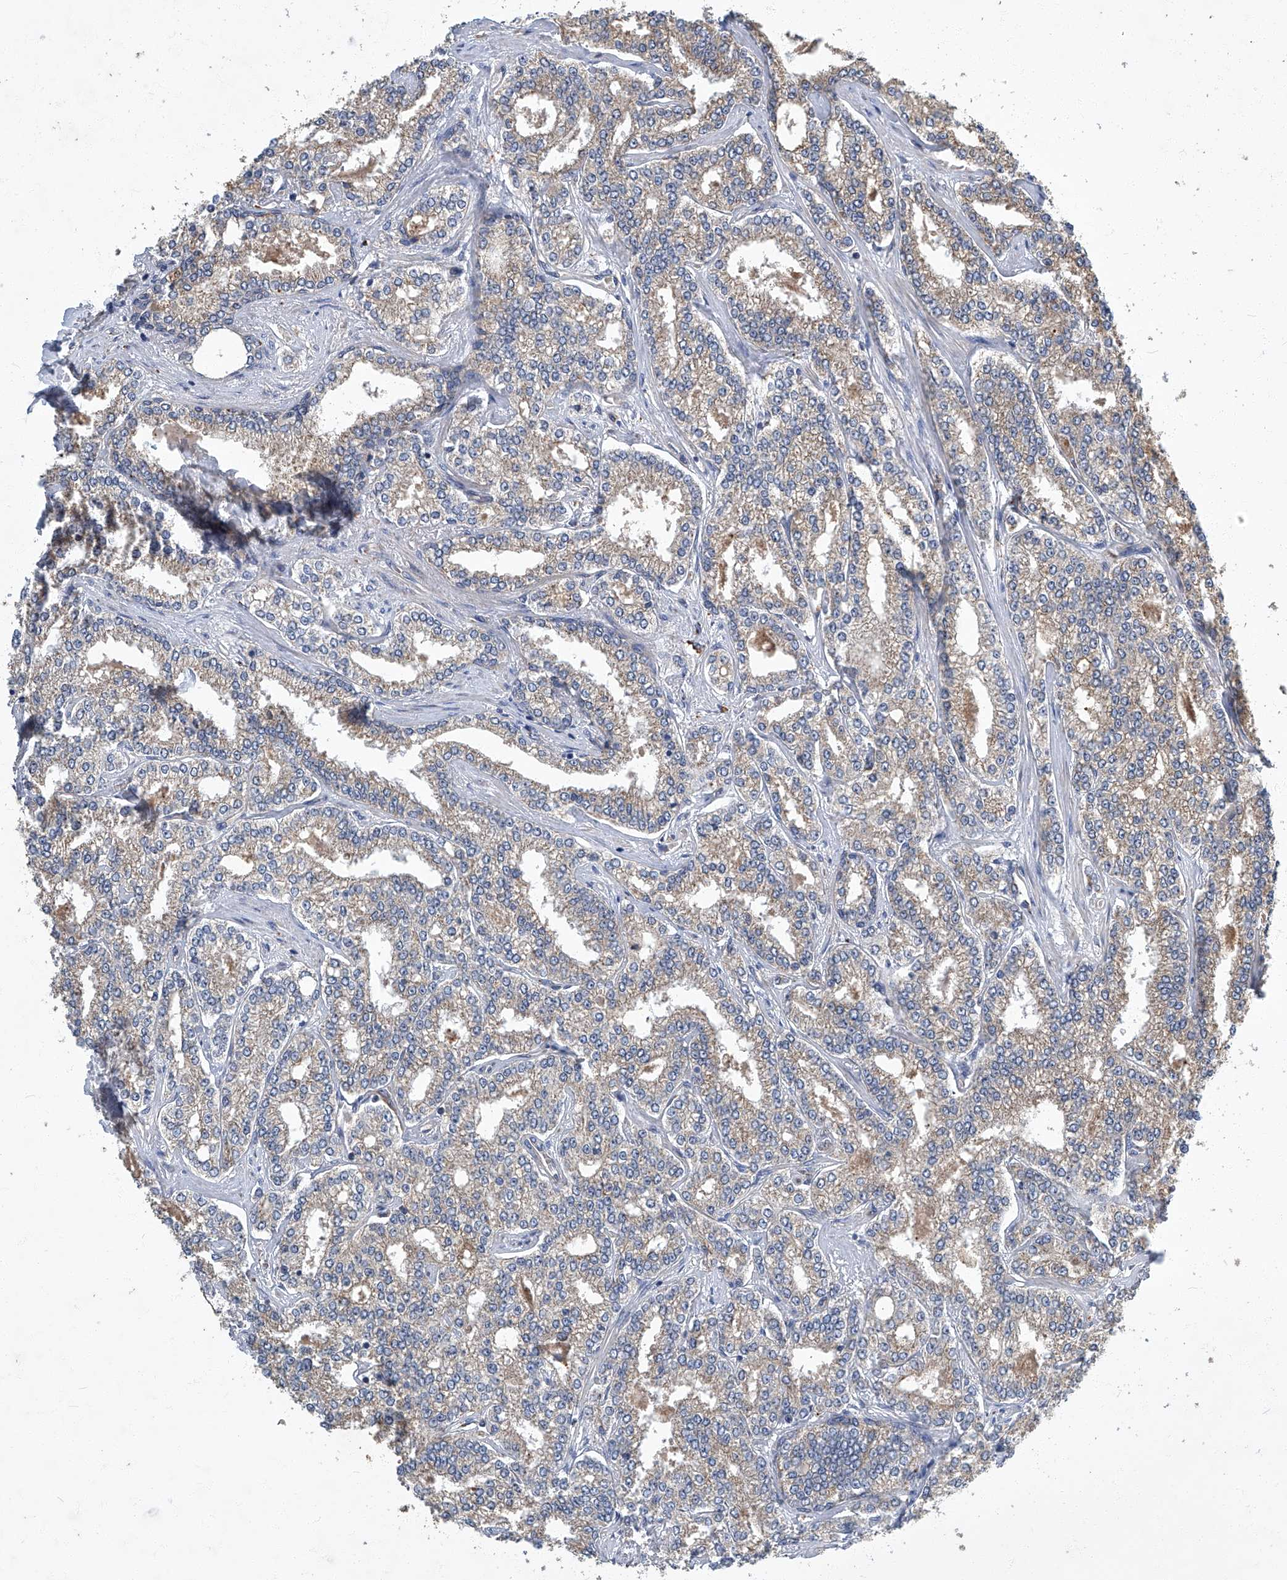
{"staining": {"intensity": "weak", "quantity": ">75%", "location": "cytoplasmic/membranous"}, "tissue": "prostate cancer", "cell_type": "Tumor cells", "image_type": "cancer", "snomed": [{"axis": "morphology", "description": "Normal tissue, NOS"}, {"axis": "morphology", "description": "Adenocarcinoma, High grade"}, {"axis": "topography", "description": "Prostate"}], "caption": "This micrograph displays IHC staining of human prostate cancer (adenocarcinoma (high-grade)), with low weak cytoplasmic/membranous expression in about >75% of tumor cells.", "gene": "TNFRSF13B", "patient": {"sex": "male", "age": 83}}